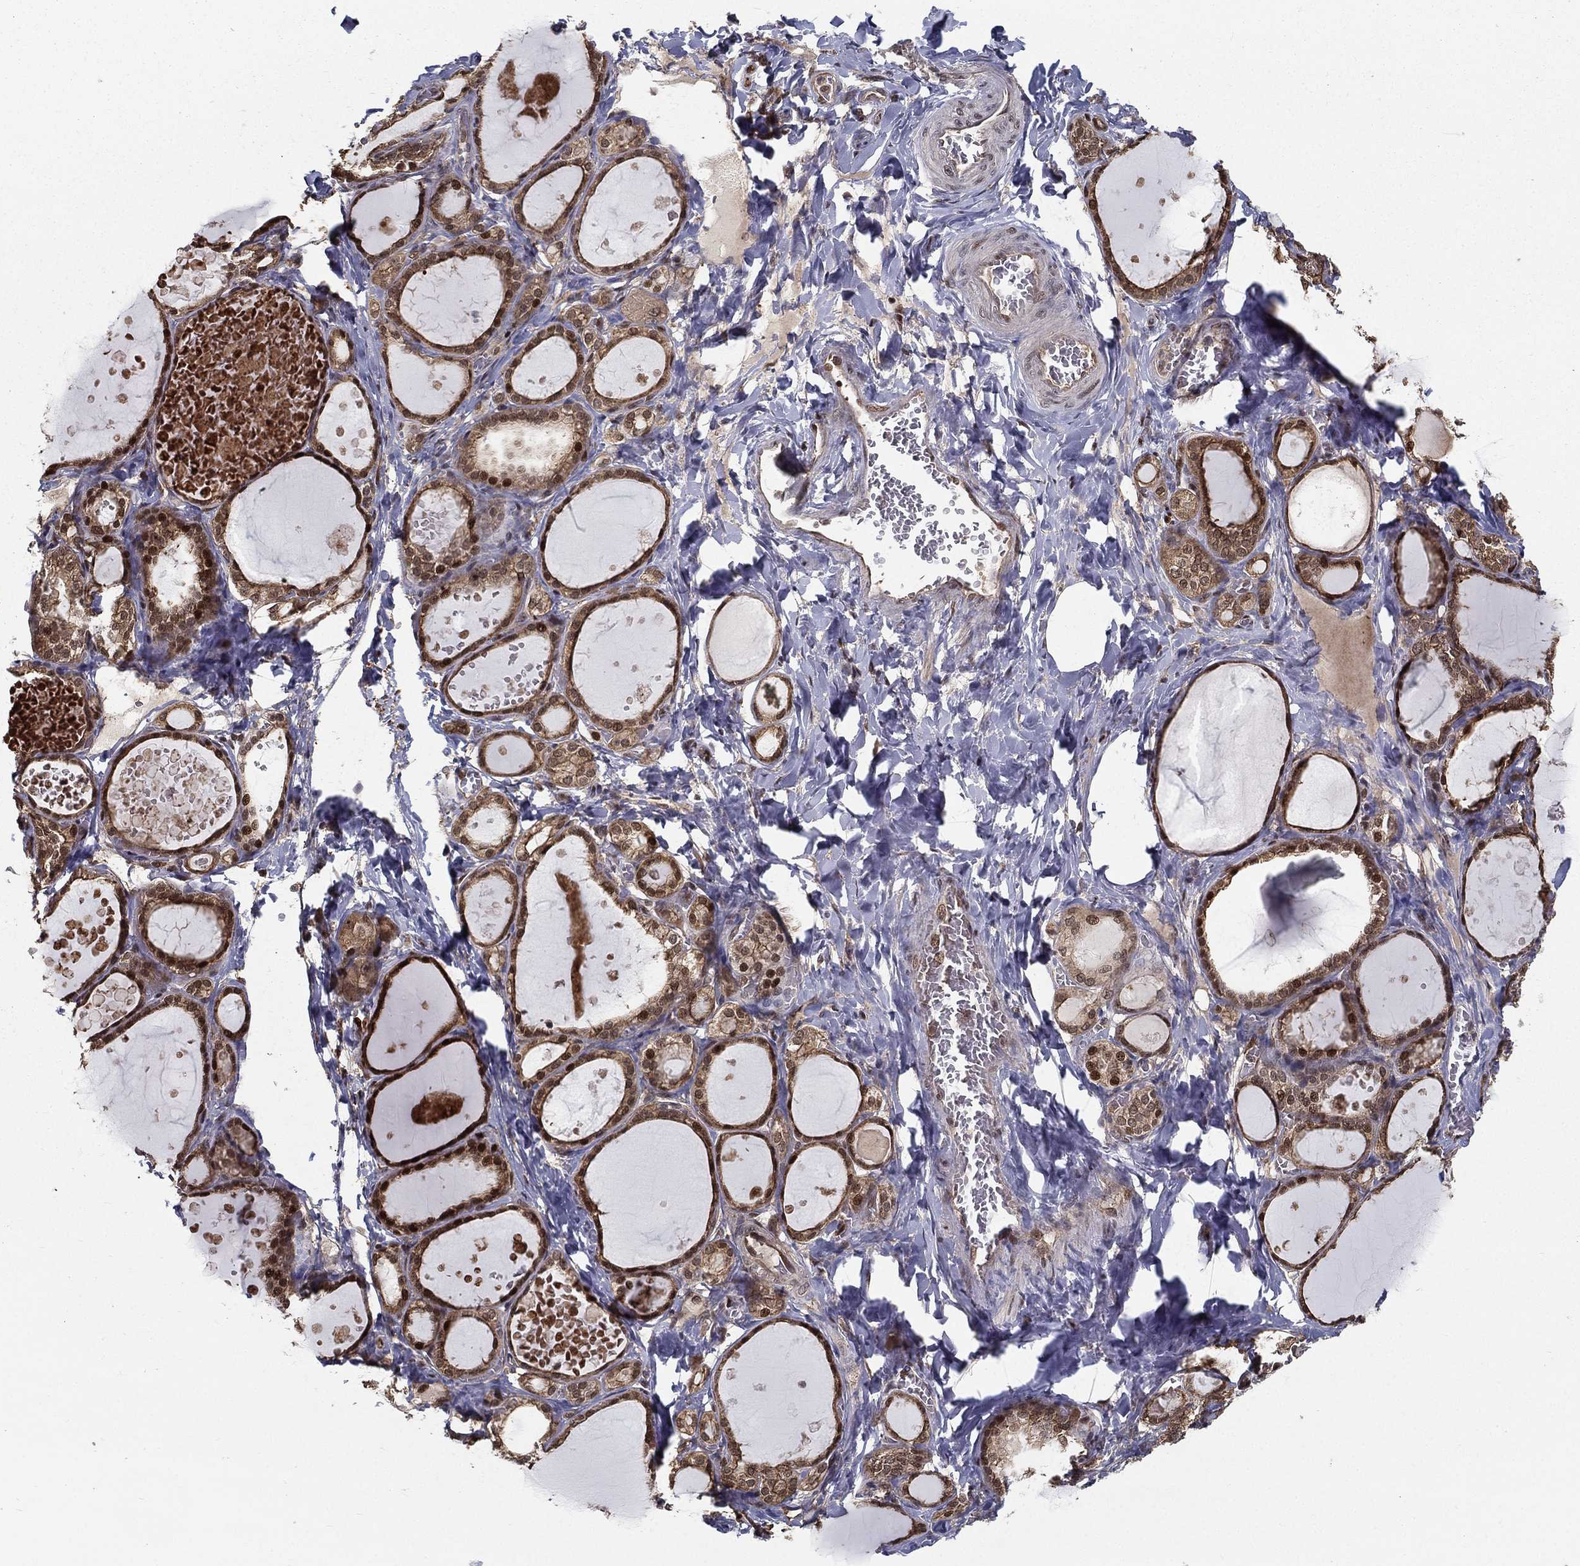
{"staining": {"intensity": "moderate", "quantity": ">75%", "location": "cytoplasmic/membranous,nuclear"}, "tissue": "thyroid gland", "cell_type": "Glandular cells", "image_type": "normal", "snomed": [{"axis": "morphology", "description": "Normal tissue, NOS"}, {"axis": "topography", "description": "Thyroid gland"}], "caption": "Immunohistochemistry photomicrograph of unremarkable human thyroid gland stained for a protein (brown), which demonstrates medium levels of moderate cytoplasmic/membranous,nuclear positivity in approximately >75% of glandular cells.", "gene": "SLC6A6", "patient": {"sex": "female", "age": 56}}